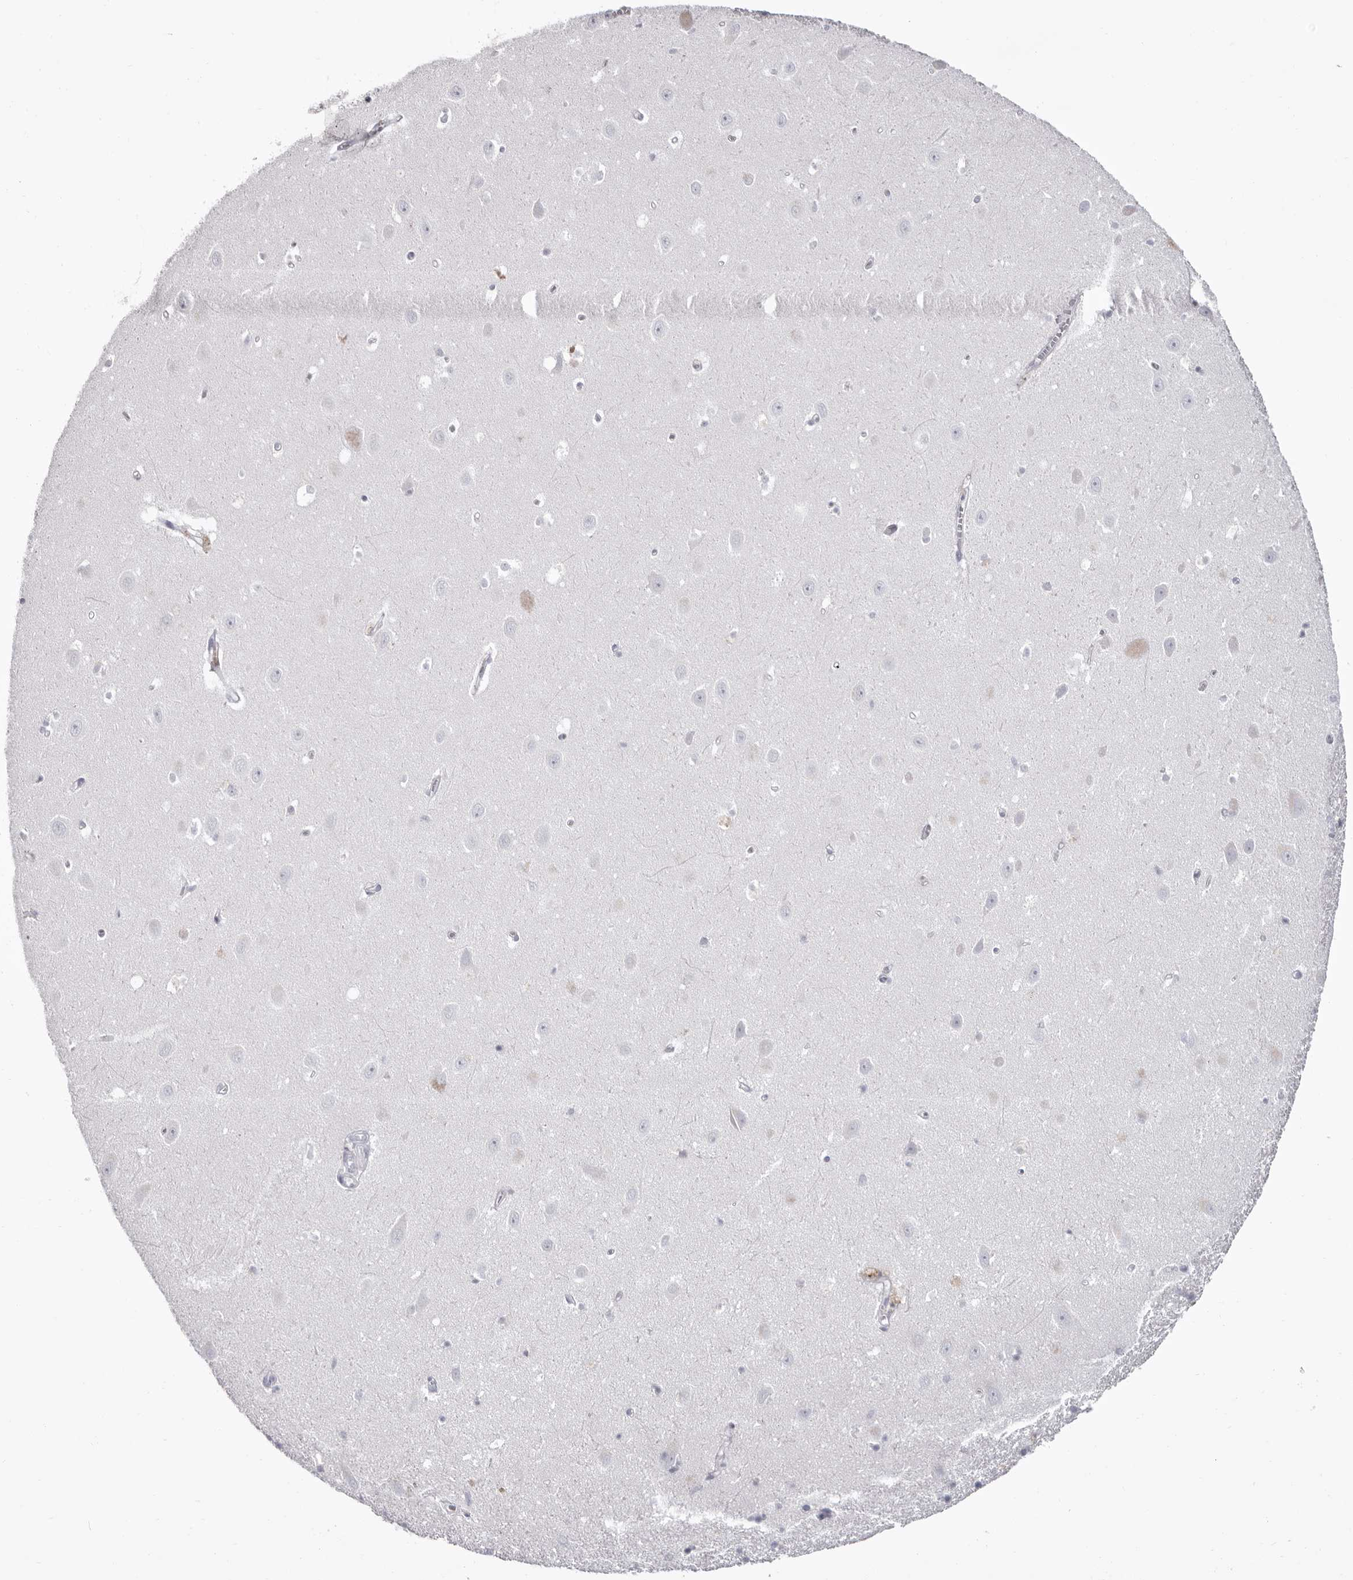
{"staining": {"intensity": "negative", "quantity": "none", "location": "none"}, "tissue": "hippocampus", "cell_type": "Glial cells", "image_type": "normal", "snomed": [{"axis": "morphology", "description": "Normal tissue, NOS"}, {"axis": "topography", "description": "Hippocampus"}], "caption": "Immunohistochemistry photomicrograph of normal human hippocampus stained for a protein (brown), which displays no staining in glial cells.", "gene": "LPO", "patient": {"sex": "female", "age": 64}}